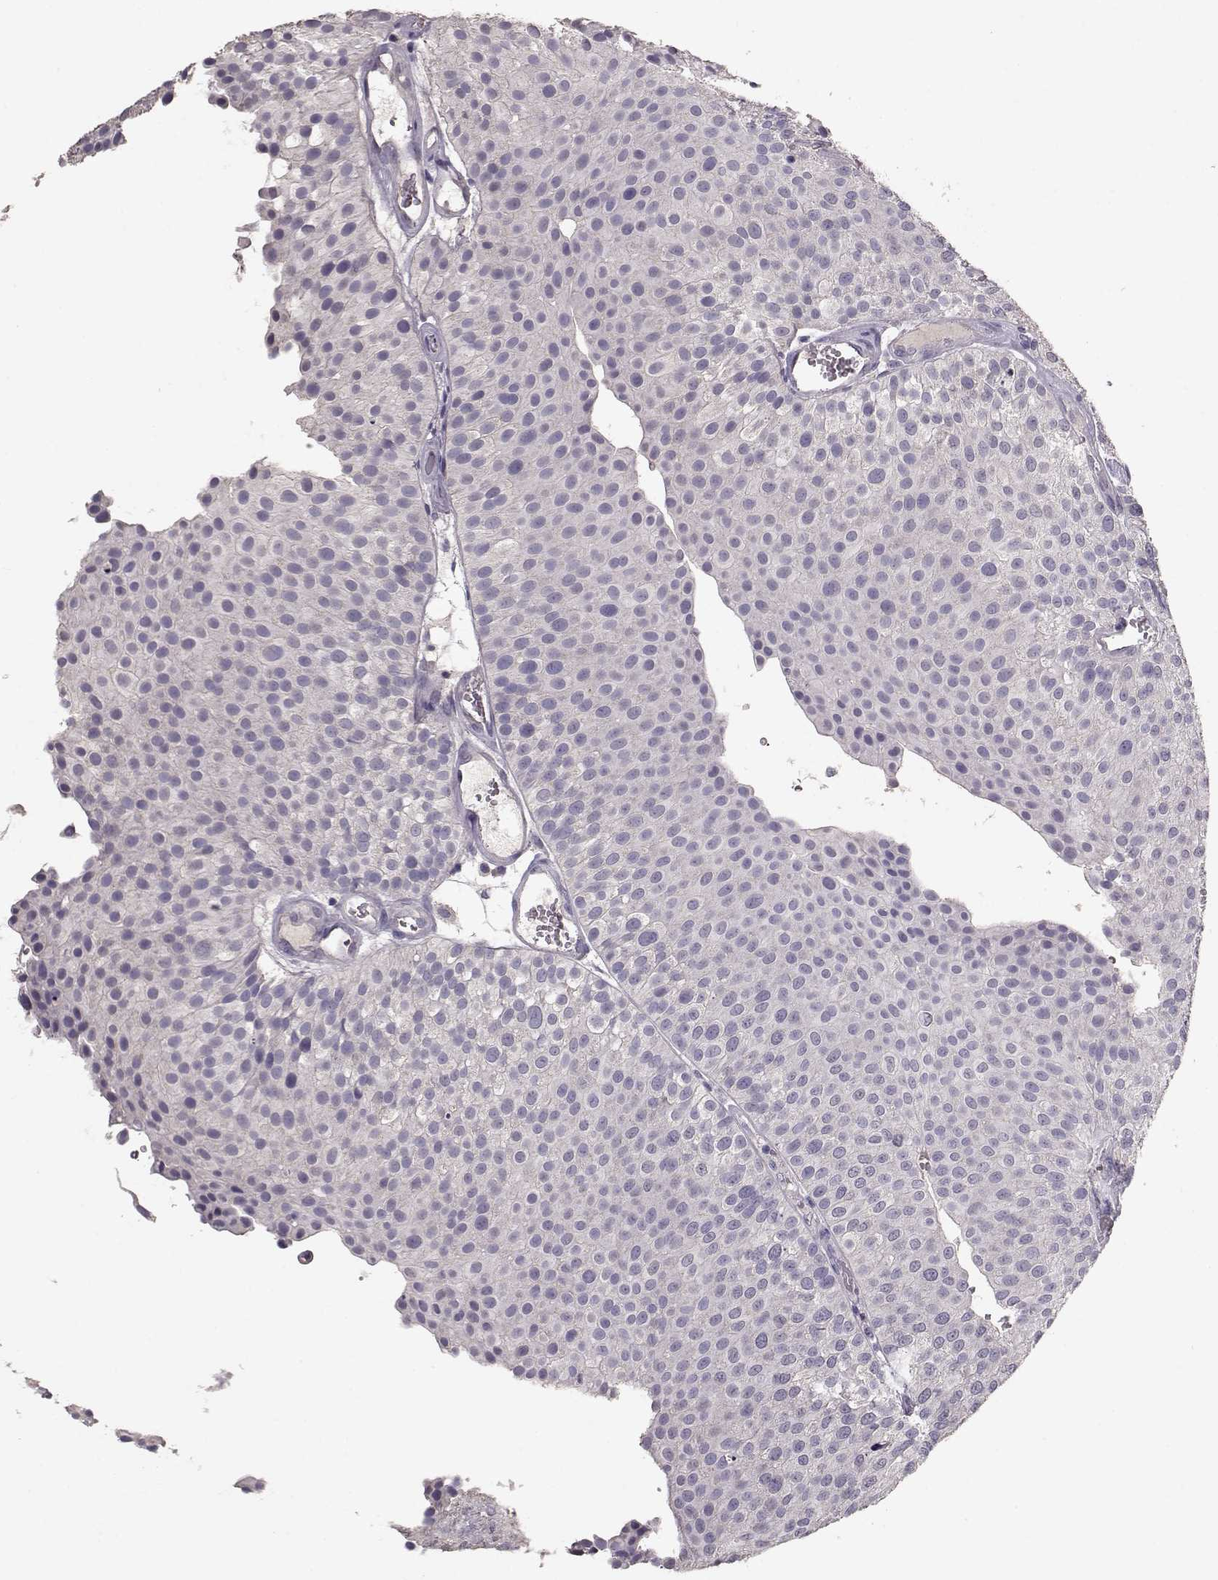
{"staining": {"intensity": "negative", "quantity": "none", "location": "none"}, "tissue": "urothelial cancer", "cell_type": "Tumor cells", "image_type": "cancer", "snomed": [{"axis": "morphology", "description": "Urothelial carcinoma, Low grade"}, {"axis": "topography", "description": "Urinary bladder"}], "caption": "Low-grade urothelial carcinoma stained for a protein using IHC displays no staining tumor cells.", "gene": "PMCH", "patient": {"sex": "female", "age": 87}}